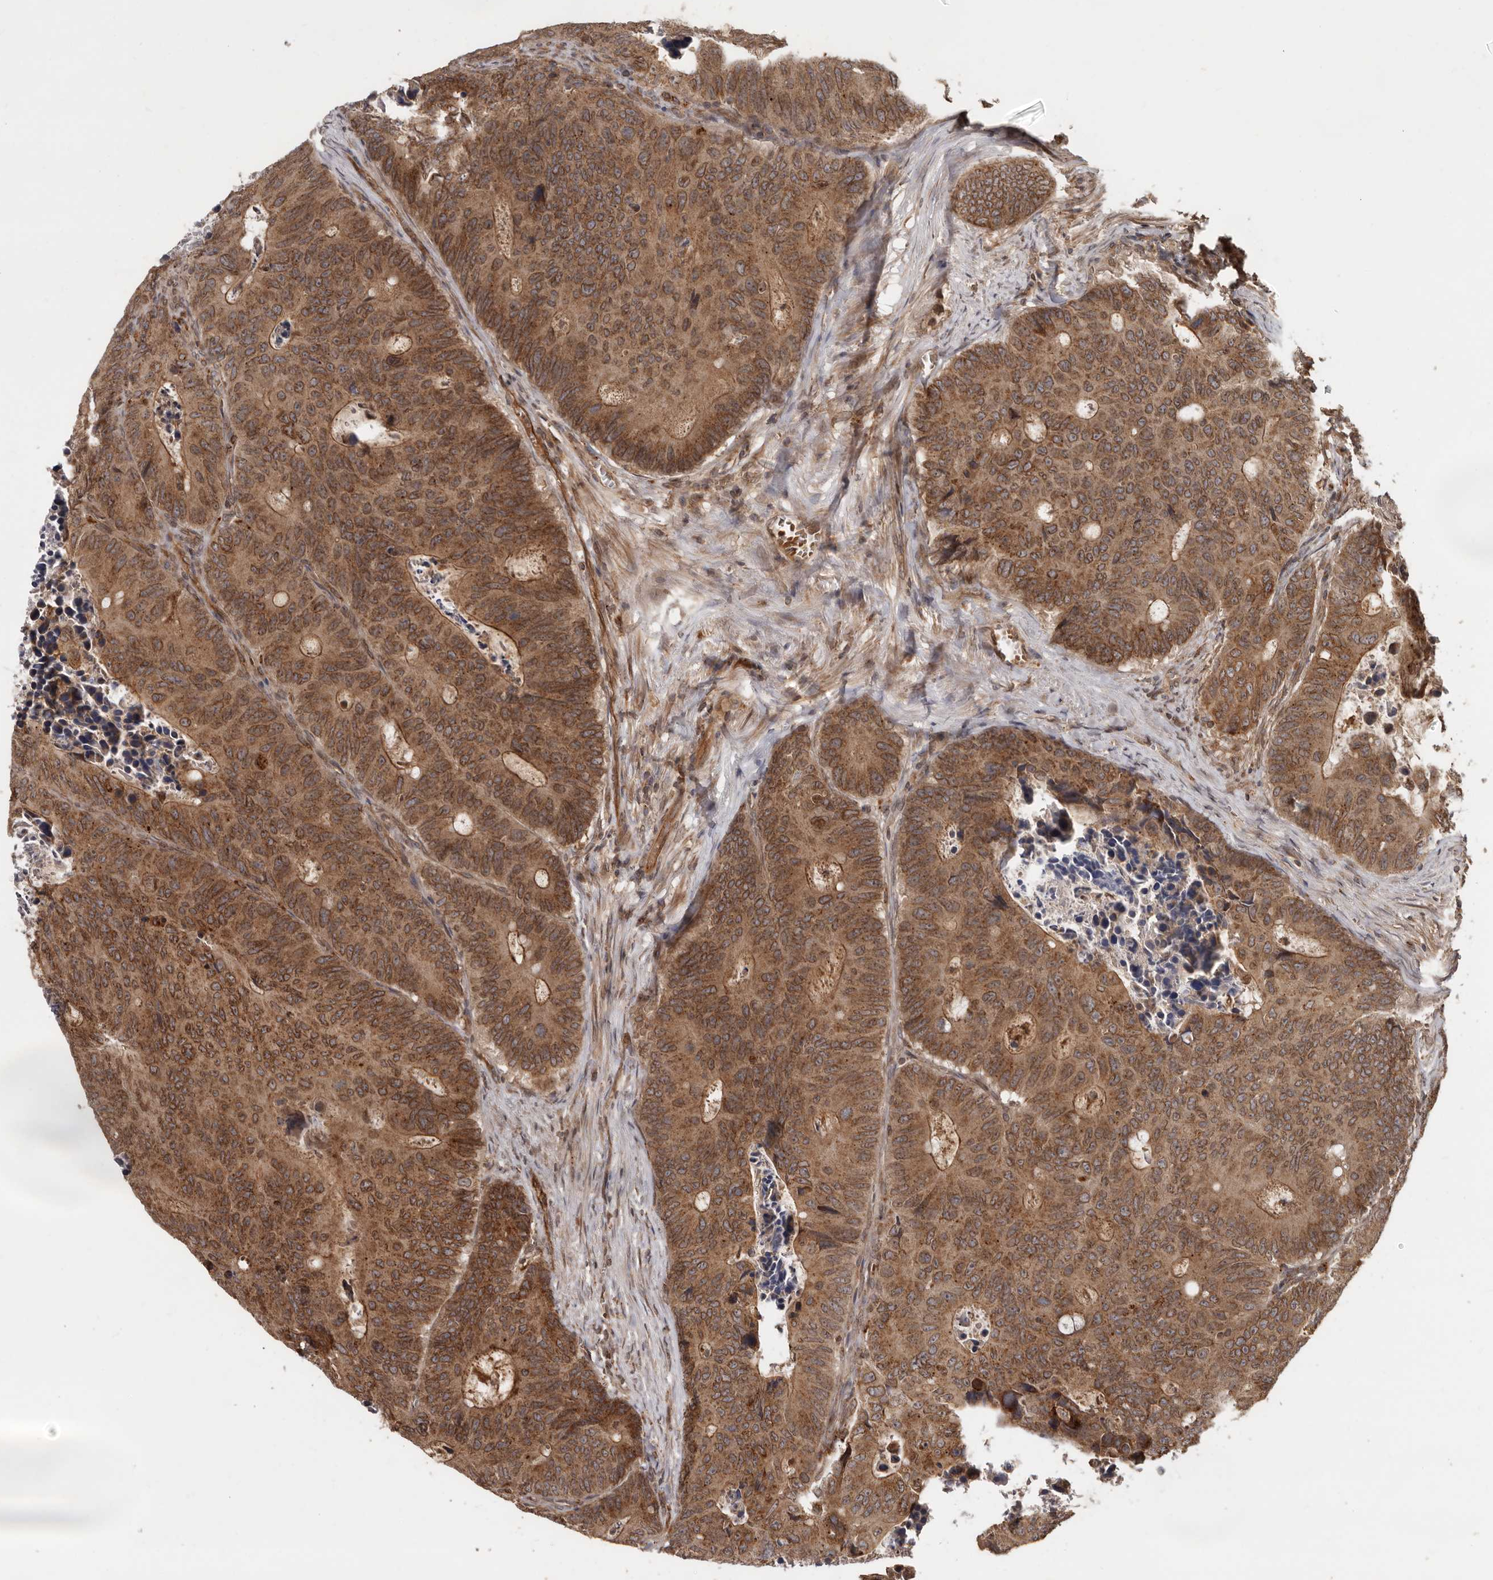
{"staining": {"intensity": "moderate", "quantity": ">75%", "location": "cytoplasmic/membranous"}, "tissue": "colorectal cancer", "cell_type": "Tumor cells", "image_type": "cancer", "snomed": [{"axis": "morphology", "description": "Adenocarcinoma, NOS"}, {"axis": "topography", "description": "Colon"}], "caption": "Immunohistochemical staining of human colorectal adenocarcinoma displays moderate cytoplasmic/membranous protein staining in about >75% of tumor cells. (Stains: DAB in brown, nuclei in blue, Microscopy: brightfield microscopy at high magnification).", "gene": "STK36", "patient": {"sex": "male", "age": 87}}